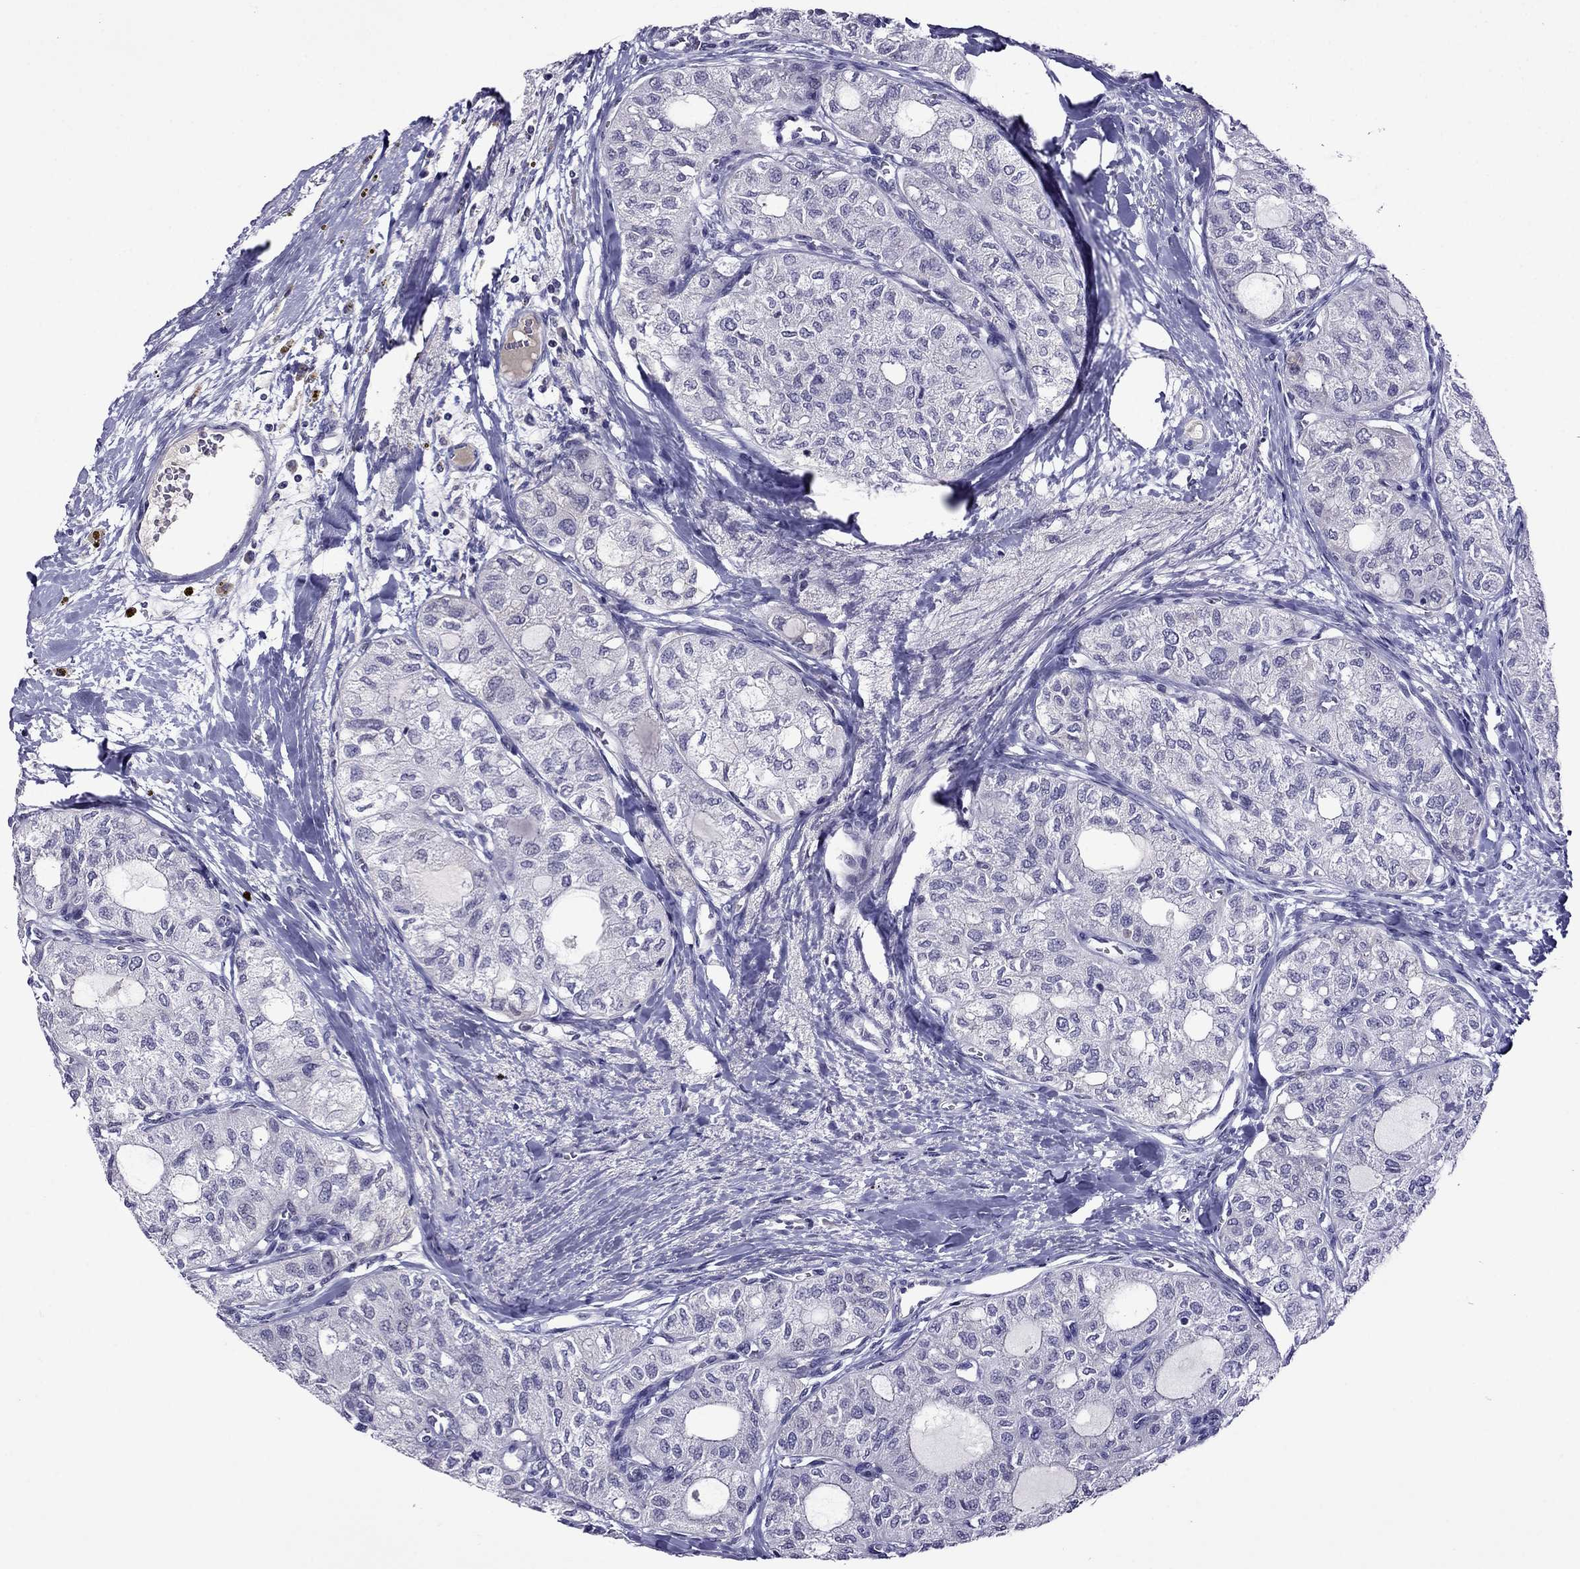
{"staining": {"intensity": "negative", "quantity": "none", "location": "none"}, "tissue": "thyroid cancer", "cell_type": "Tumor cells", "image_type": "cancer", "snomed": [{"axis": "morphology", "description": "Follicular adenoma carcinoma, NOS"}, {"axis": "topography", "description": "Thyroid gland"}], "caption": "An immunohistochemistry histopathology image of thyroid cancer is shown. There is no staining in tumor cells of thyroid cancer. (Stains: DAB (3,3'-diaminobenzidine) IHC with hematoxylin counter stain, Microscopy: brightfield microscopy at high magnification).", "gene": "SPTBN4", "patient": {"sex": "male", "age": 75}}